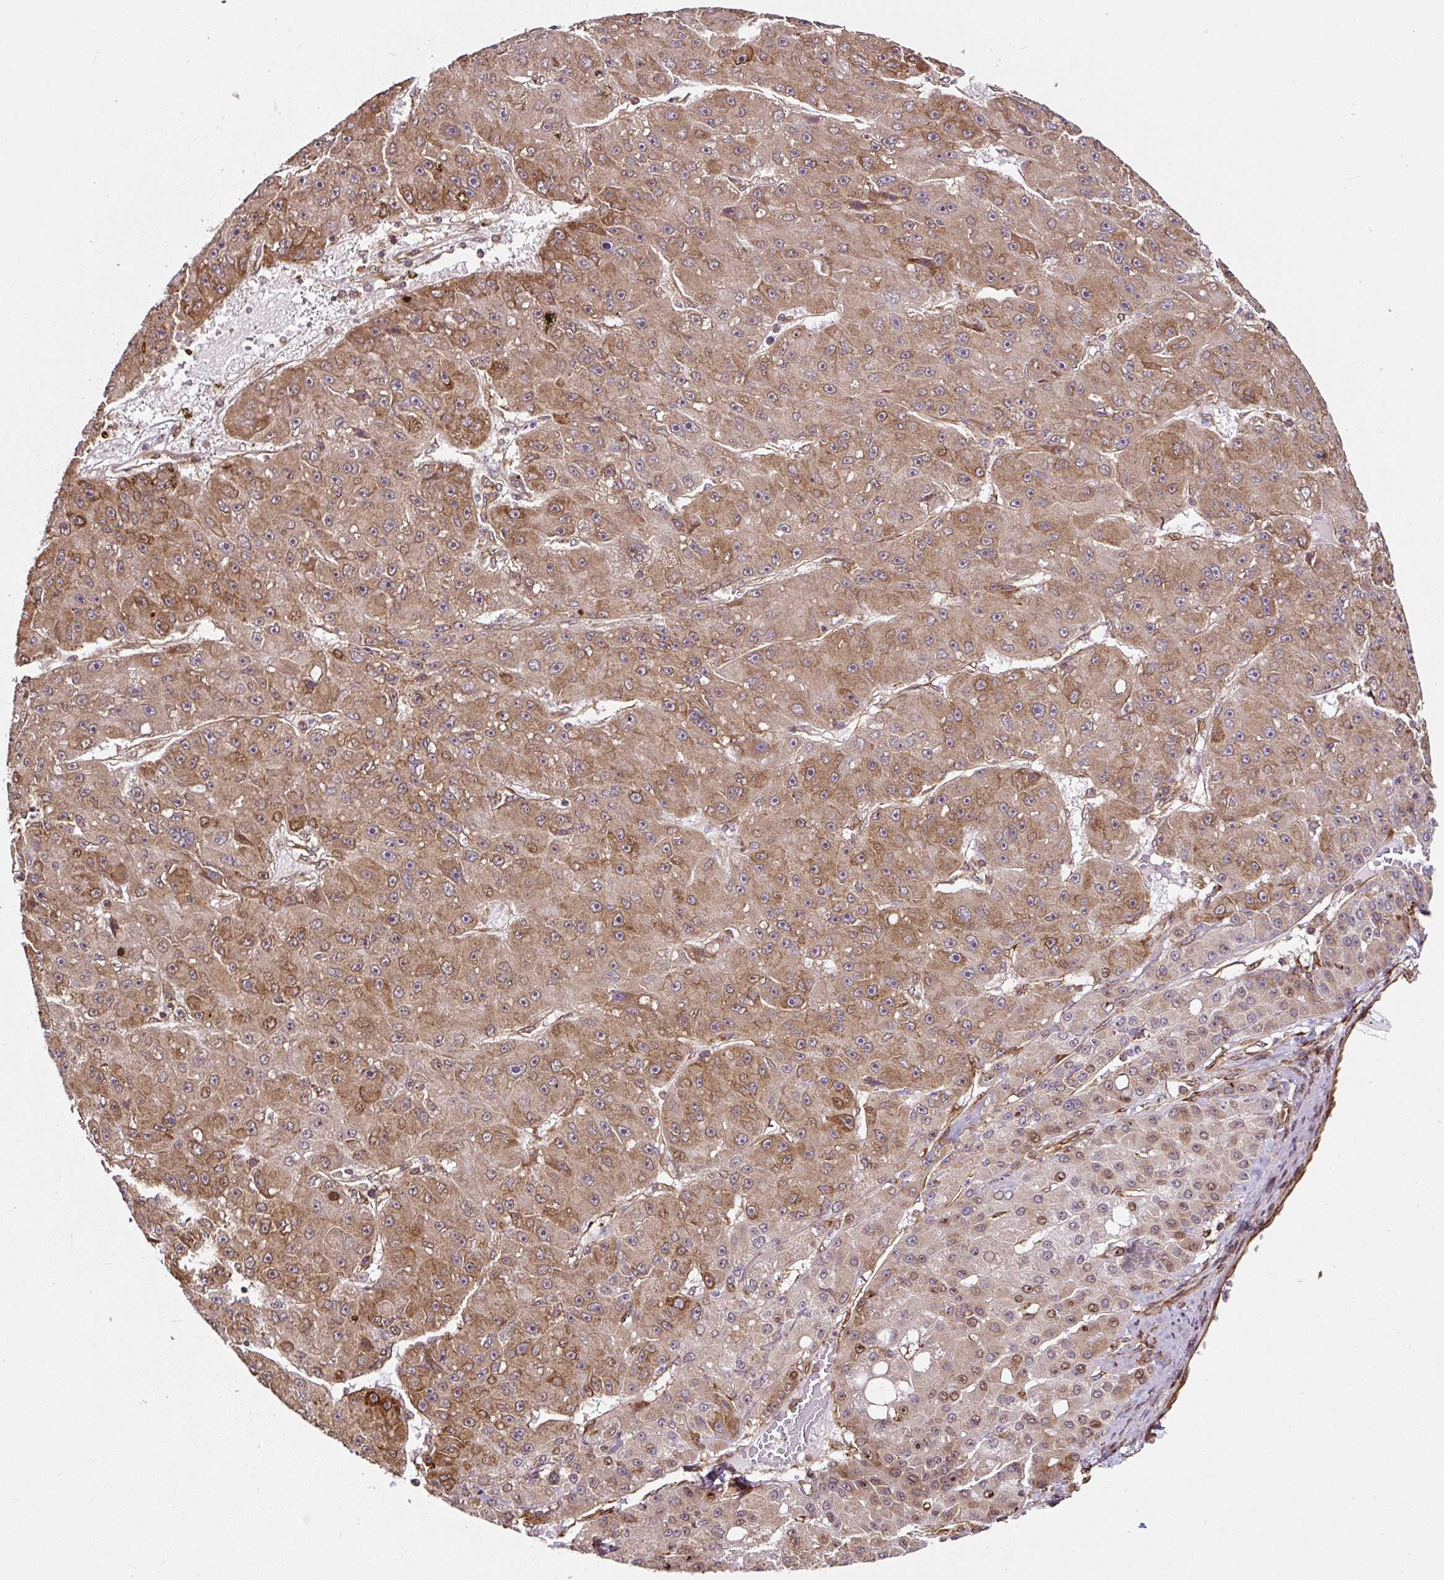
{"staining": {"intensity": "moderate", "quantity": ">75%", "location": "cytoplasmic/membranous"}, "tissue": "liver cancer", "cell_type": "Tumor cells", "image_type": "cancer", "snomed": [{"axis": "morphology", "description": "Carcinoma, Hepatocellular, NOS"}, {"axis": "topography", "description": "Liver"}], "caption": "Brown immunohistochemical staining in human liver cancer (hepatocellular carcinoma) exhibits moderate cytoplasmic/membranous staining in approximately >75% of tumor cells.", "gene": "KDM4E", "patient": {"sex": "male", "age": 67}}